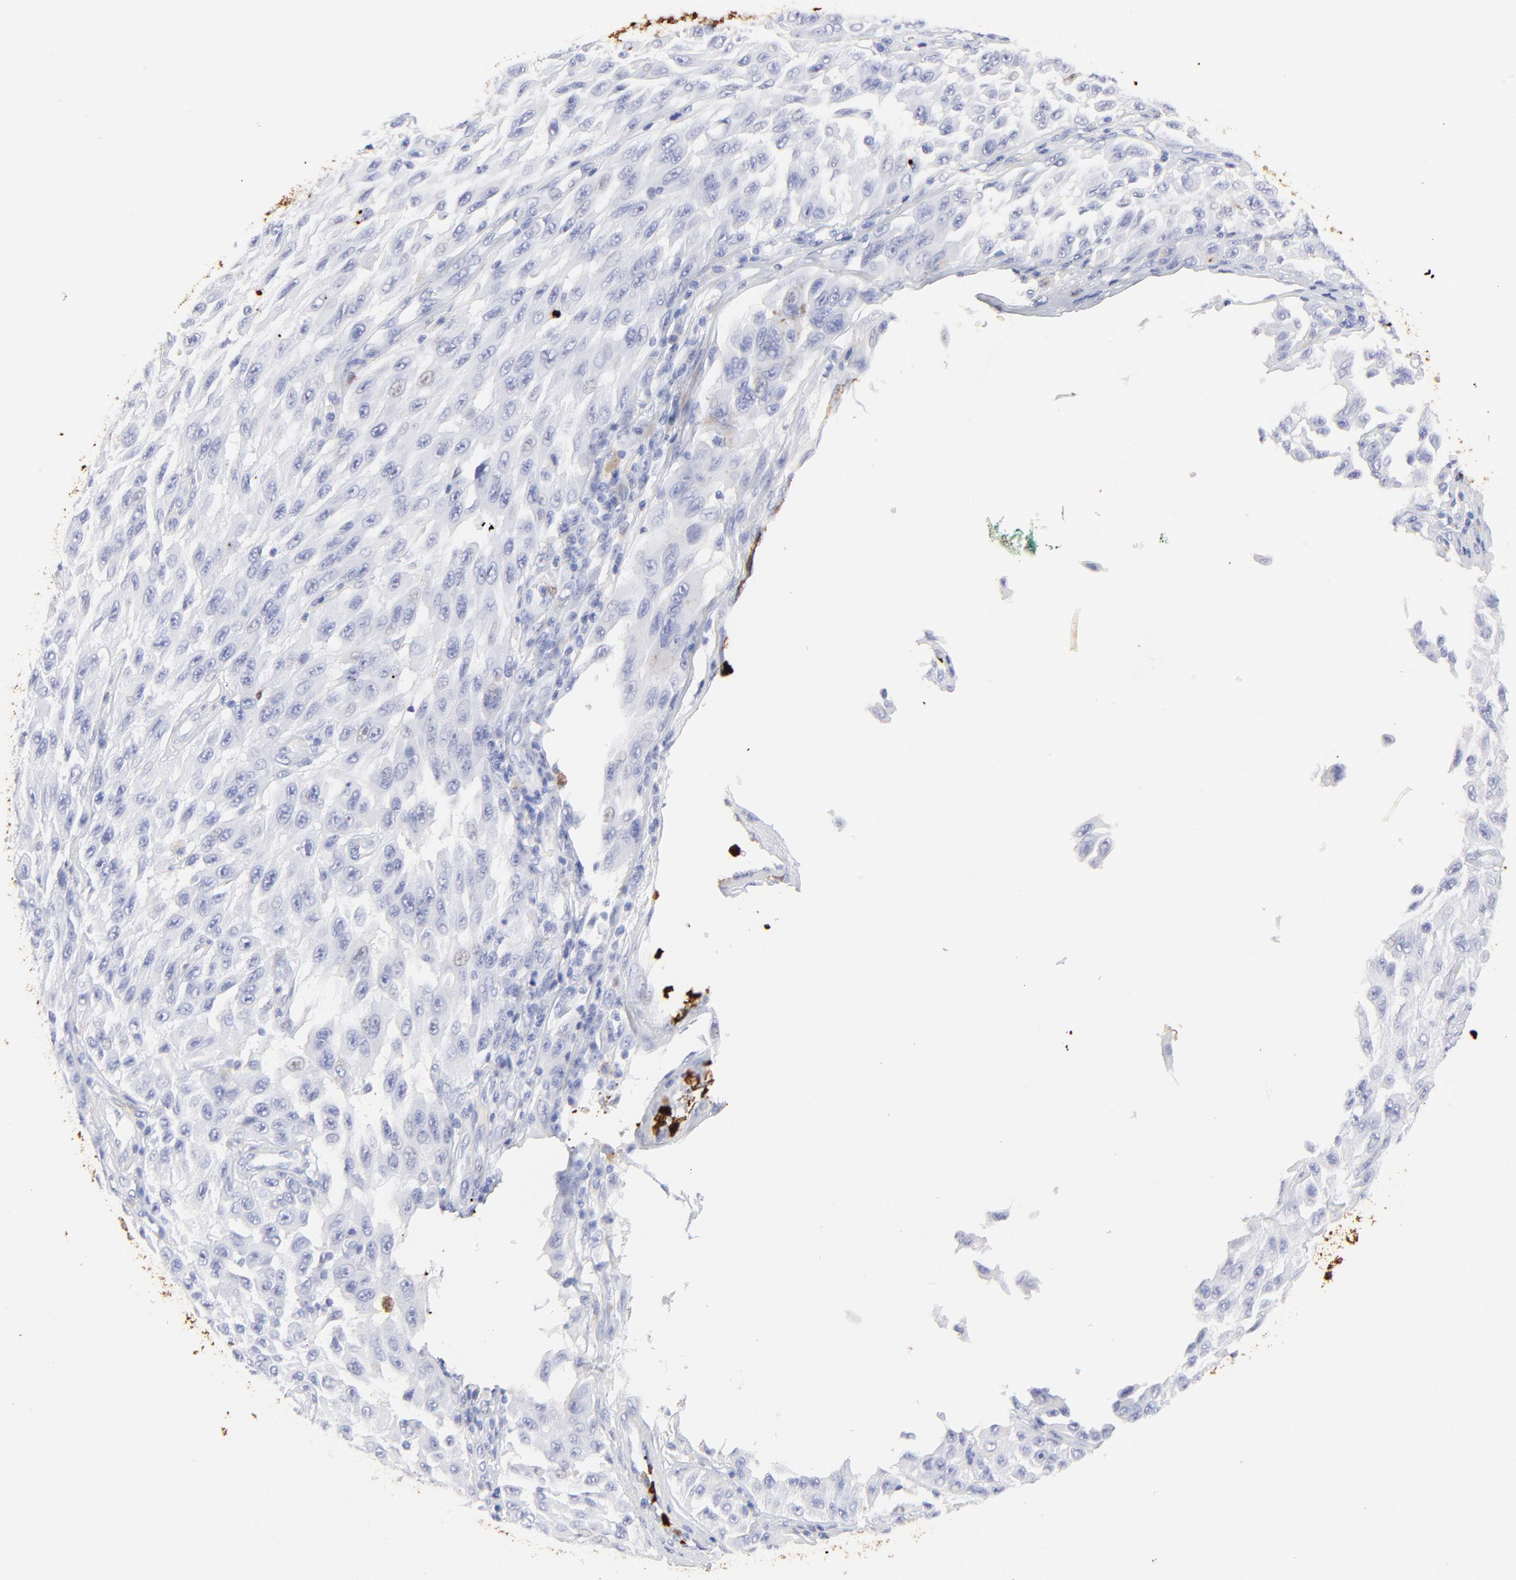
{"staining": {"intensity": "negative", "quantity": "none", "location": "none"}, "tissue": "melanoma", "cell_type": "Tumor cells", "image_type": "cancer", "snomed": [{"axis": "morphology", "description": "Malignant melanoma, NOS"}, {"axis": "topography", "description": "Skin"}], "caption": "The histopathology image shows no staining of tumor cells in melanoma.", "gene": "S100A12", "patient": {"sex": "male", "age": 30}}